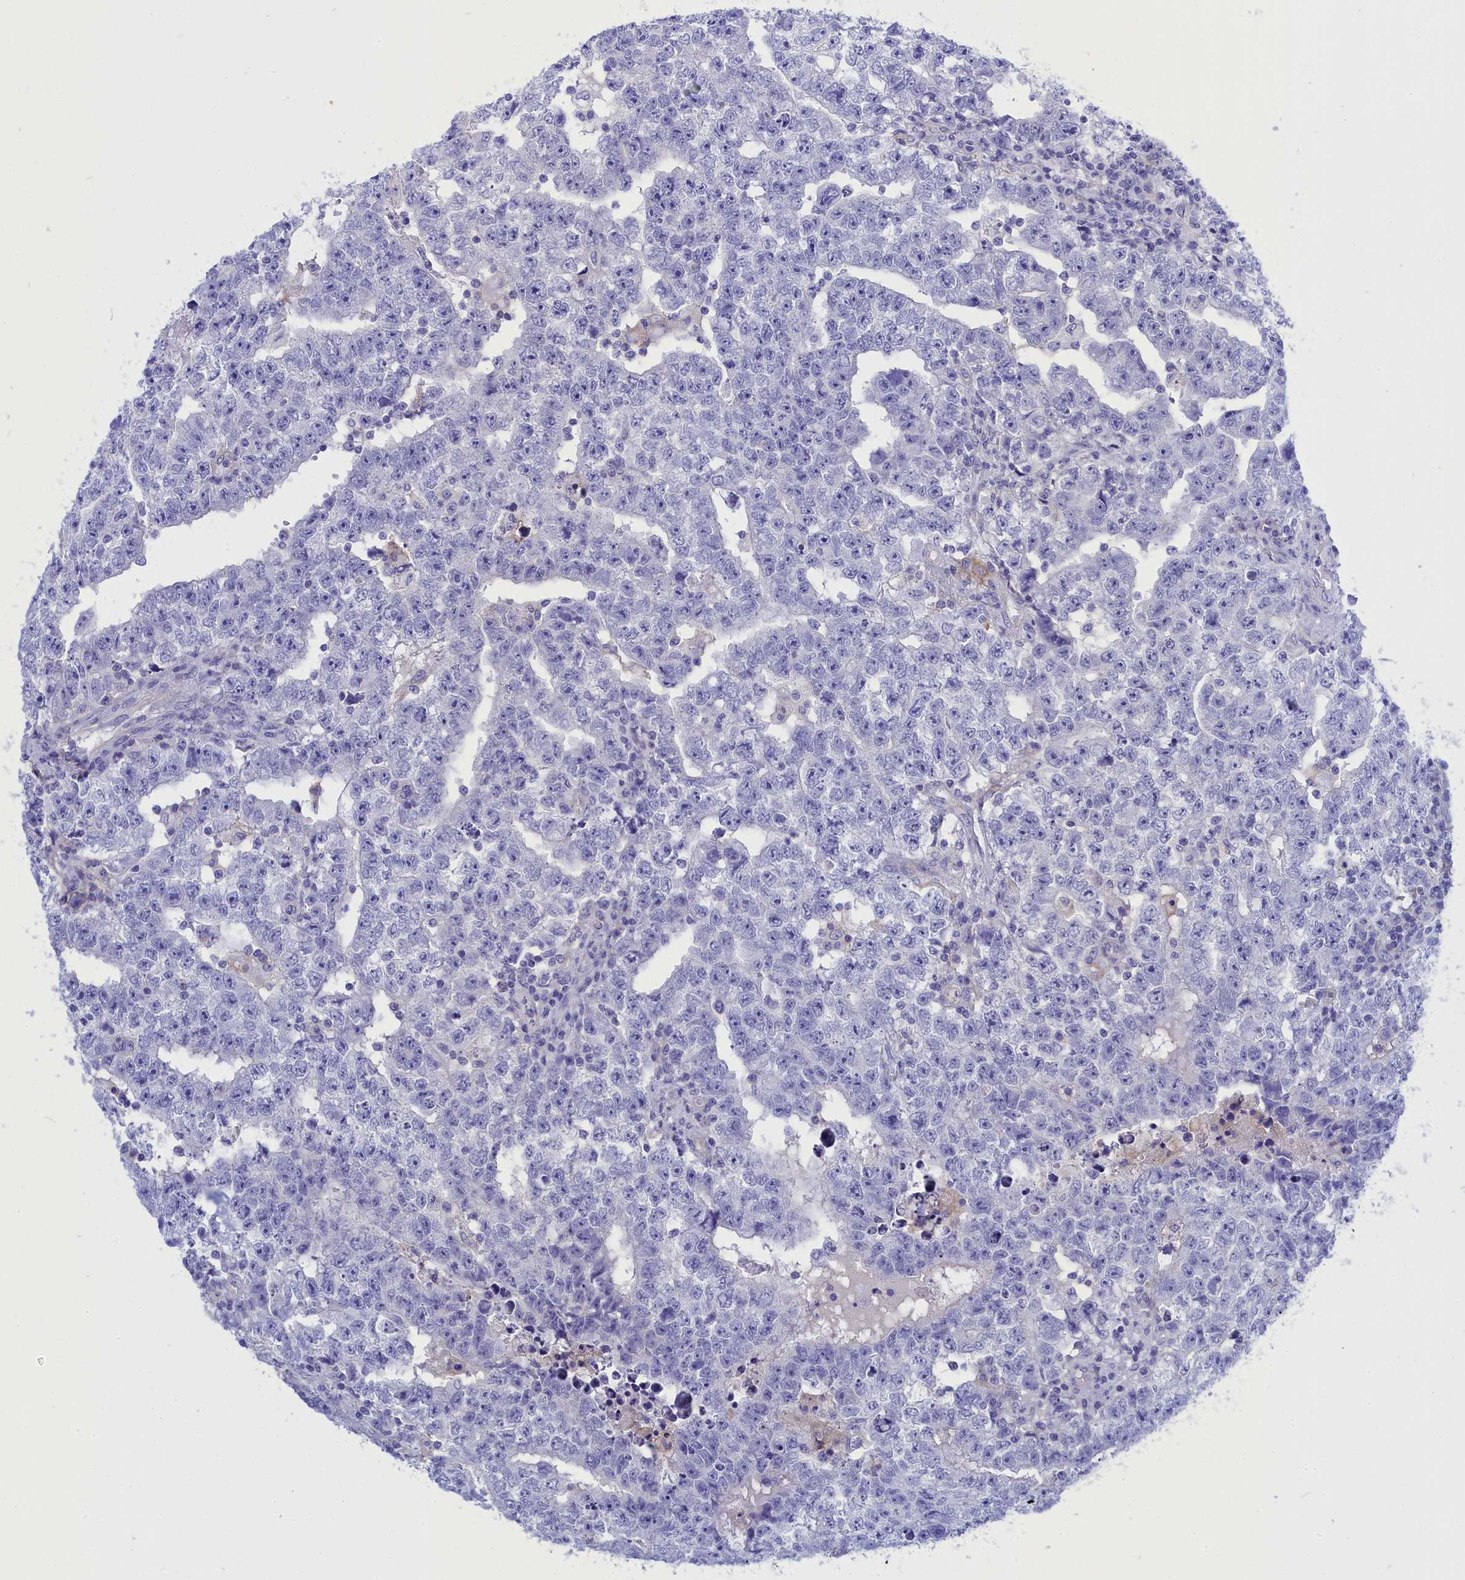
{"staining": {"intensity": "negative", "quantity": "none", "location": "none"}, "tissue": "testis cancer", "cell_type": "Tumor cells", "image_type": "cancer", "snomed": [{"axis": "morphology", "description": "Carcinoma, Embryonal, NOS"}, {"axis": "topography", "description": "Testis"}], "caption": "This is an immunohistochemistry (IHC) micrograph of testis embryonal carcinoma. There is no positivity in tumor cells.", "gene": "CCRL2", "patient": {"sex": "male", "age": 25}}